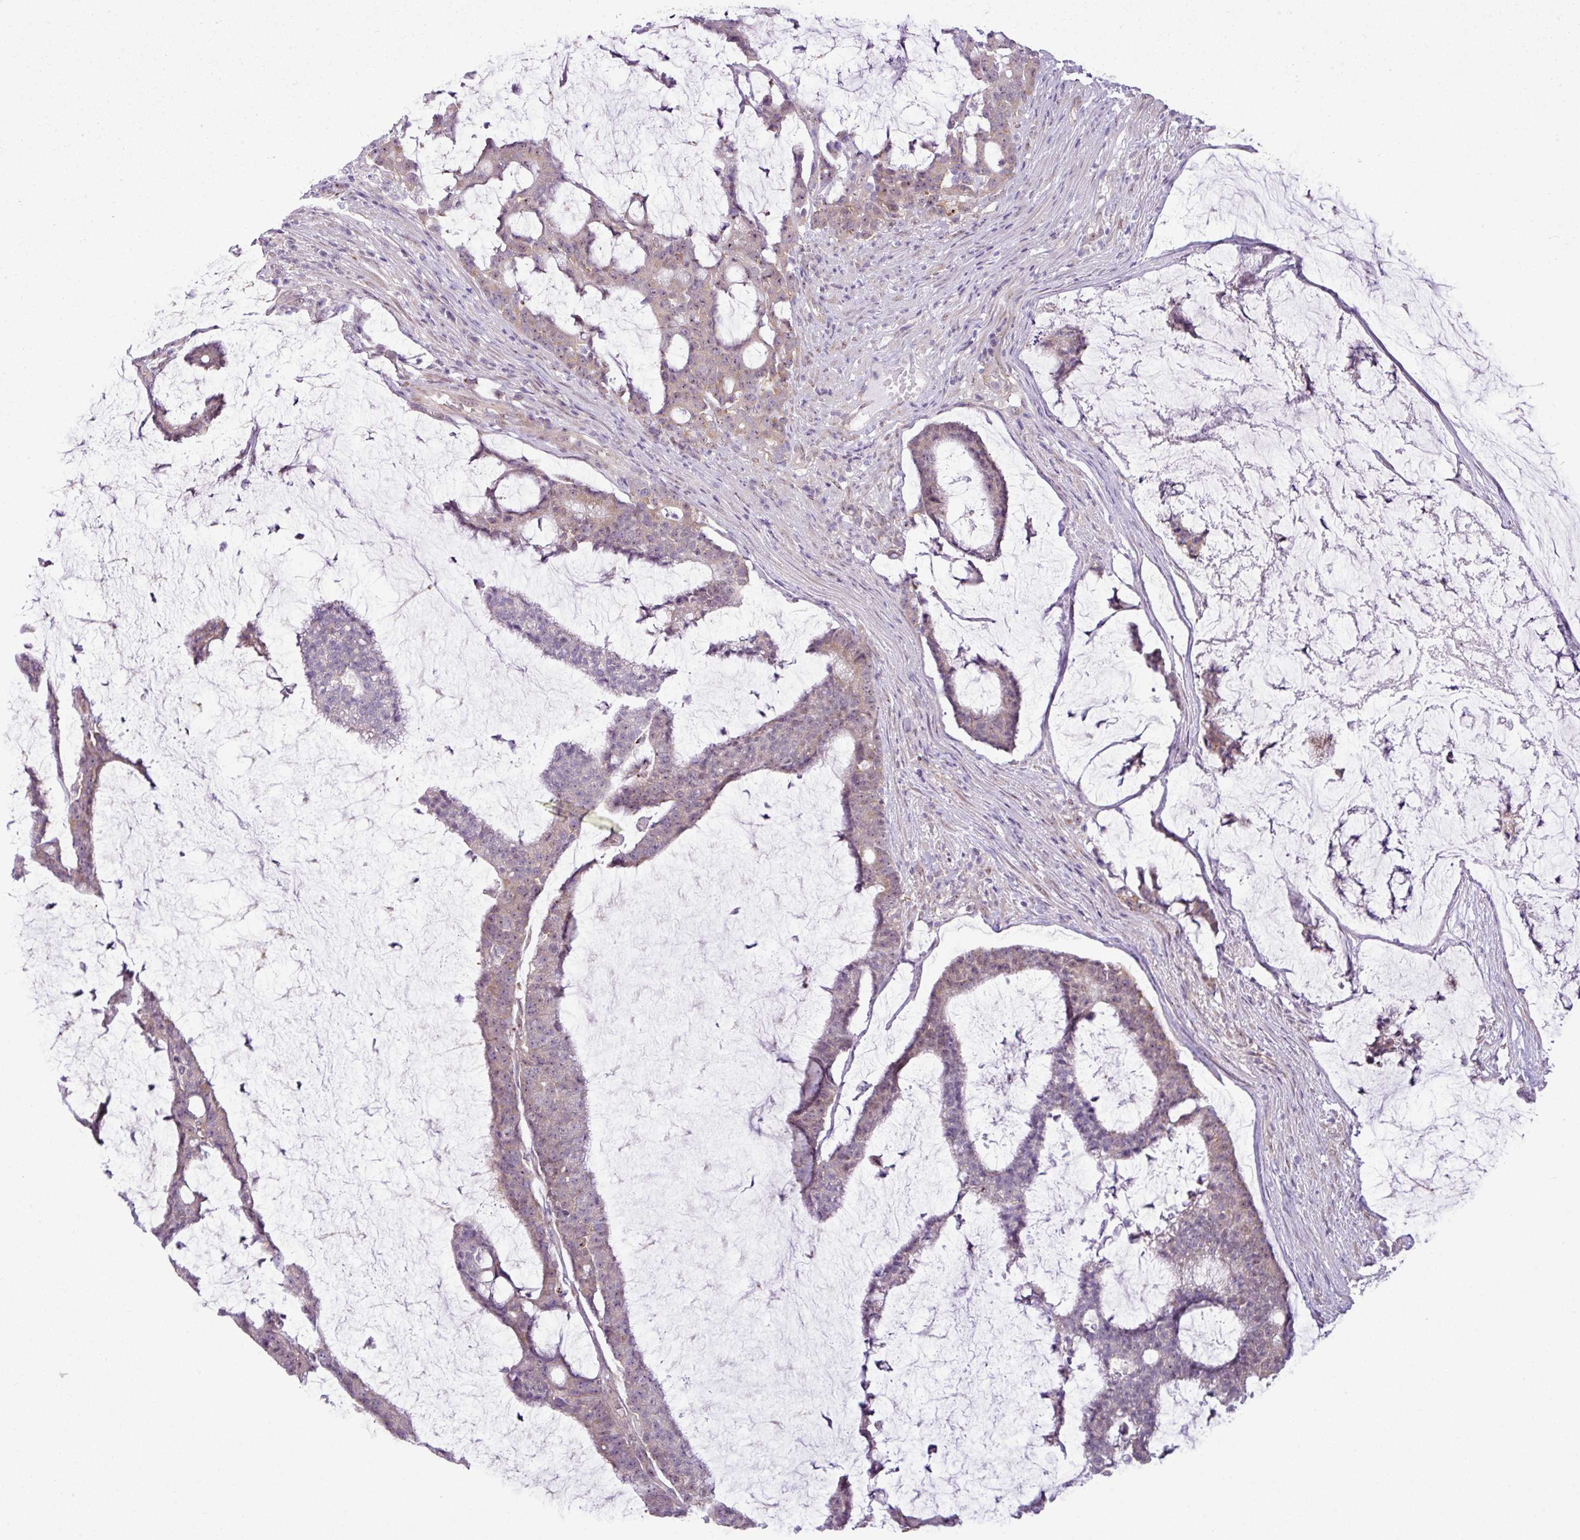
{"staining": {"intensity": "weak", "quantity": "25%-75%", "location": "cytoplasmic/membranous"}, "tissue": "colorectal cancer", "cell_type": "Tumor cells", "image_type": "cancer", "snomed": [{"axis": "morphology", "description": "Adenocarcinoma, NOS"}, {"axis": "topography", "description": "Colon"}], "caption": "Colorectal adenocarcinoma was stained to show a protein in brown. There is low levels of weak cytoplasmic/membranous staining in approximately 25%-75% of tumor cells.", "gene": "MAK16", "patient": {"sex": "female", "age": 84}}